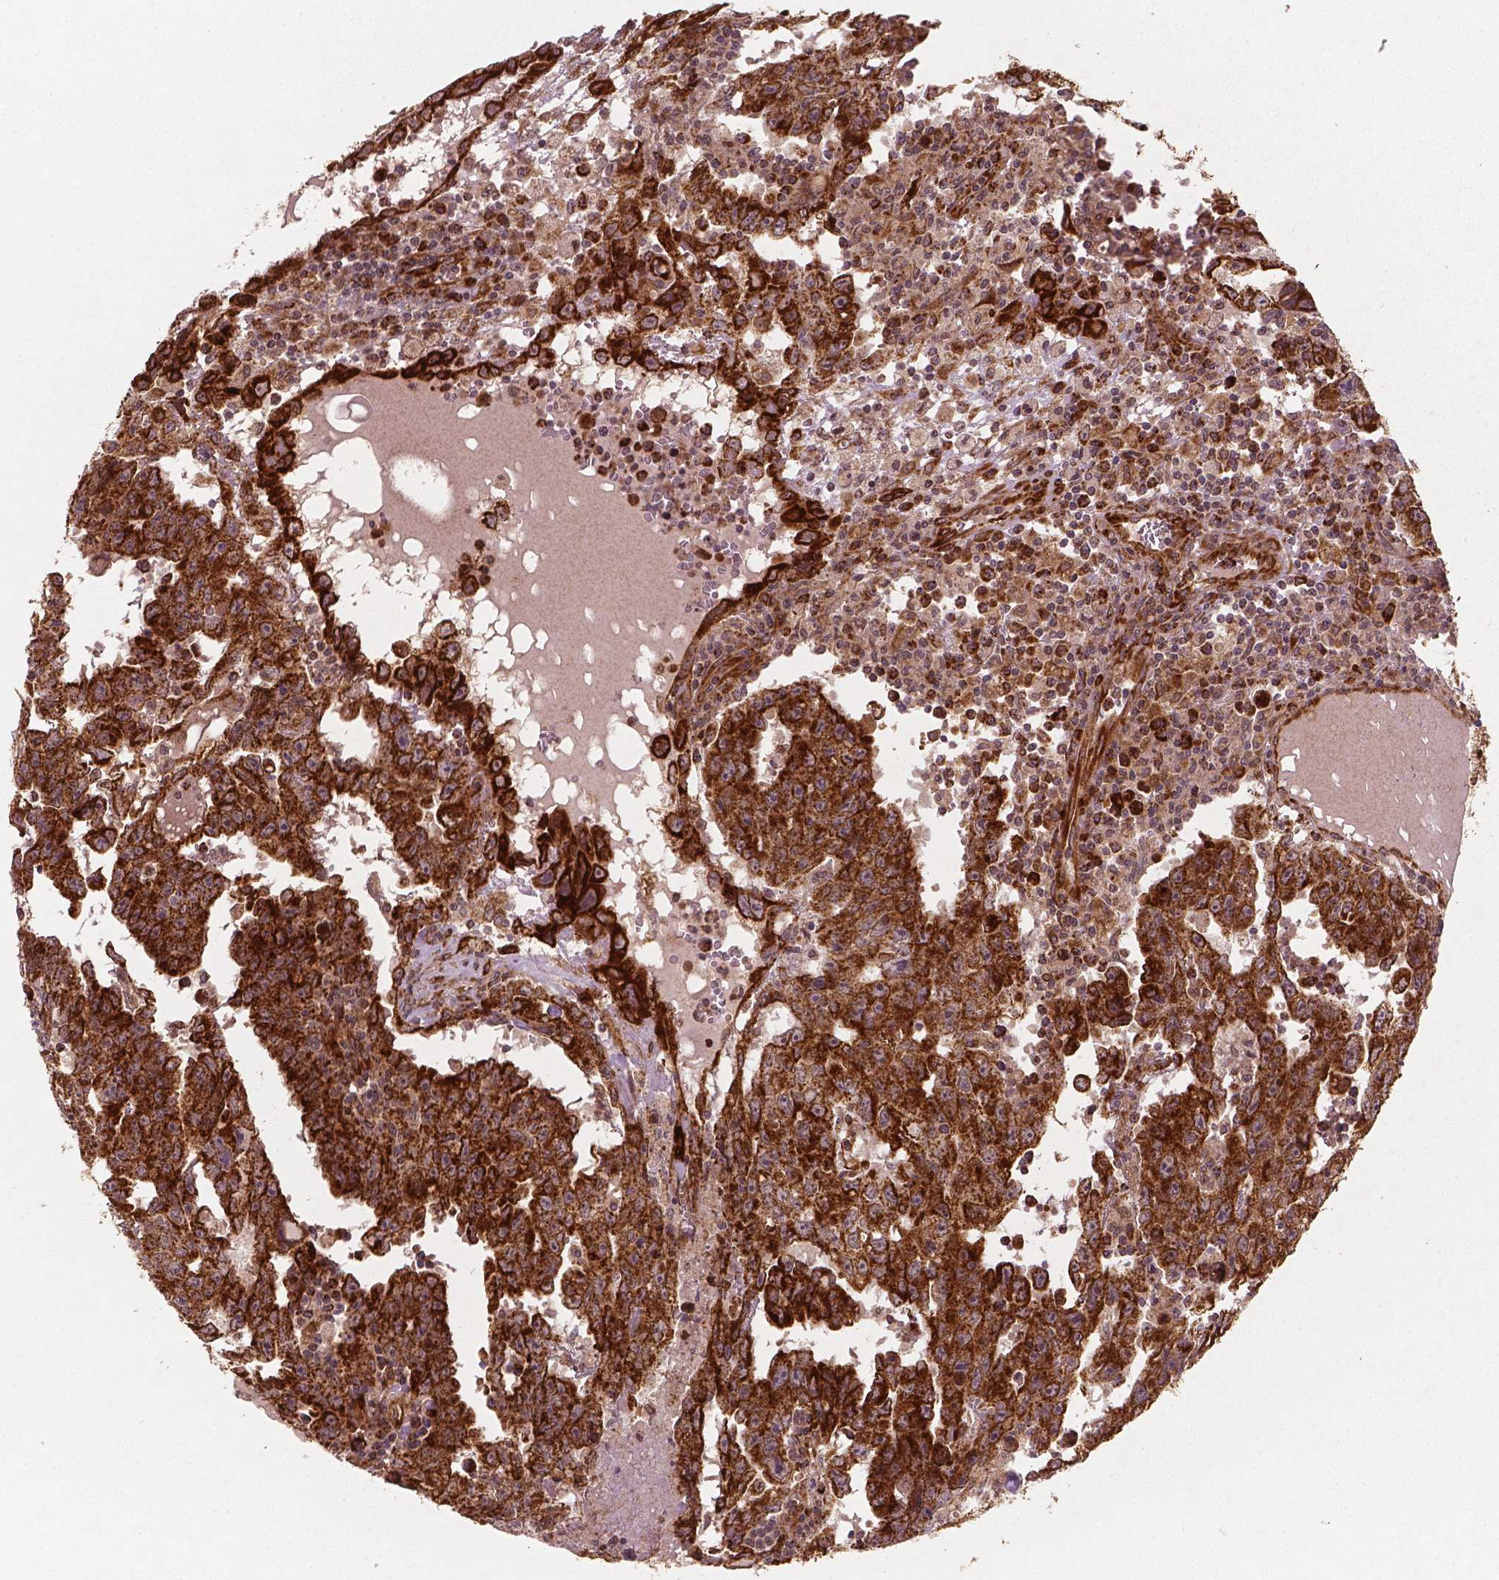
{"staining": {"intensity": "strong", "quantity": ">75%", "location": "cytoplasmic/membranous"}, "tissue": "testis cancer", "cell_type": "Tumor cells", "image_type": "cancer", "snomed": [{"axis": "morphology", "description": "Carcinoma, Embryonal, NOS"}, {"axis": "topography", "description": "Testis"}], "caption": "Human testis cancer (embryonal carcinoma) stained with a brown dye demonstrates strong cytoplasmic/membranous positive positivity in approximately >75% of tumor cells.", "gene": "PGAM5", "patient": {"sex": "male", "age": 22}}